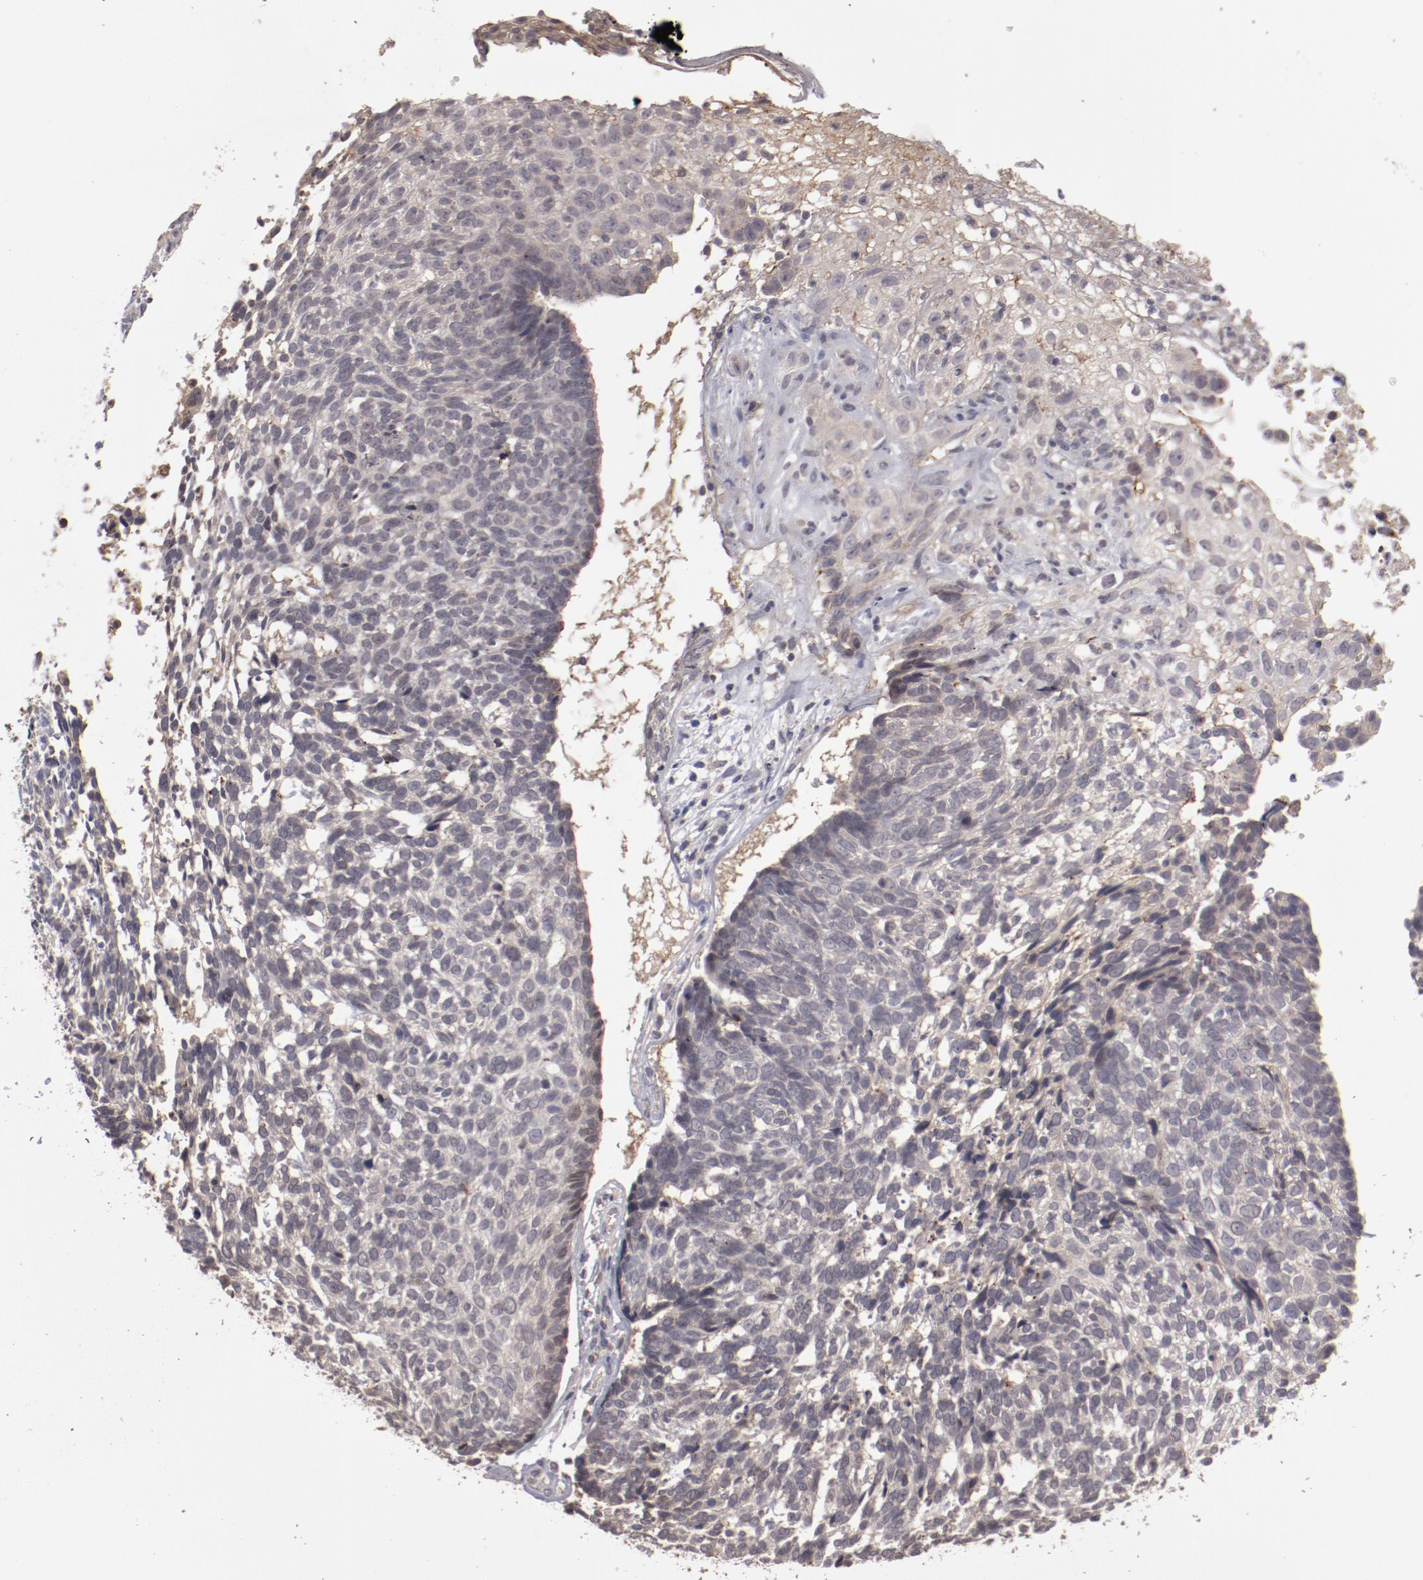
{"staining": {"intensity": "weak", "quantity": ">75%", "location": "cytoplasmic/membranous"}, "tissue": "skin cancer", "cell_type": "Tumor cells", "image_type": "cancer", "snomed": [{"axis": "morphology", "description": "Basal cell carcinoma"}, {"axis": "topography", "description": "Skin"}], "caption": "This is an image of immunohistochemistry staining of skin cancer (basal cell carcinoma), which shows weak positivity in the cytoplasmic/membranous of tumor cells.", "gene": "LRRC75B", "patient": {"sex": "male", "age": 72}}